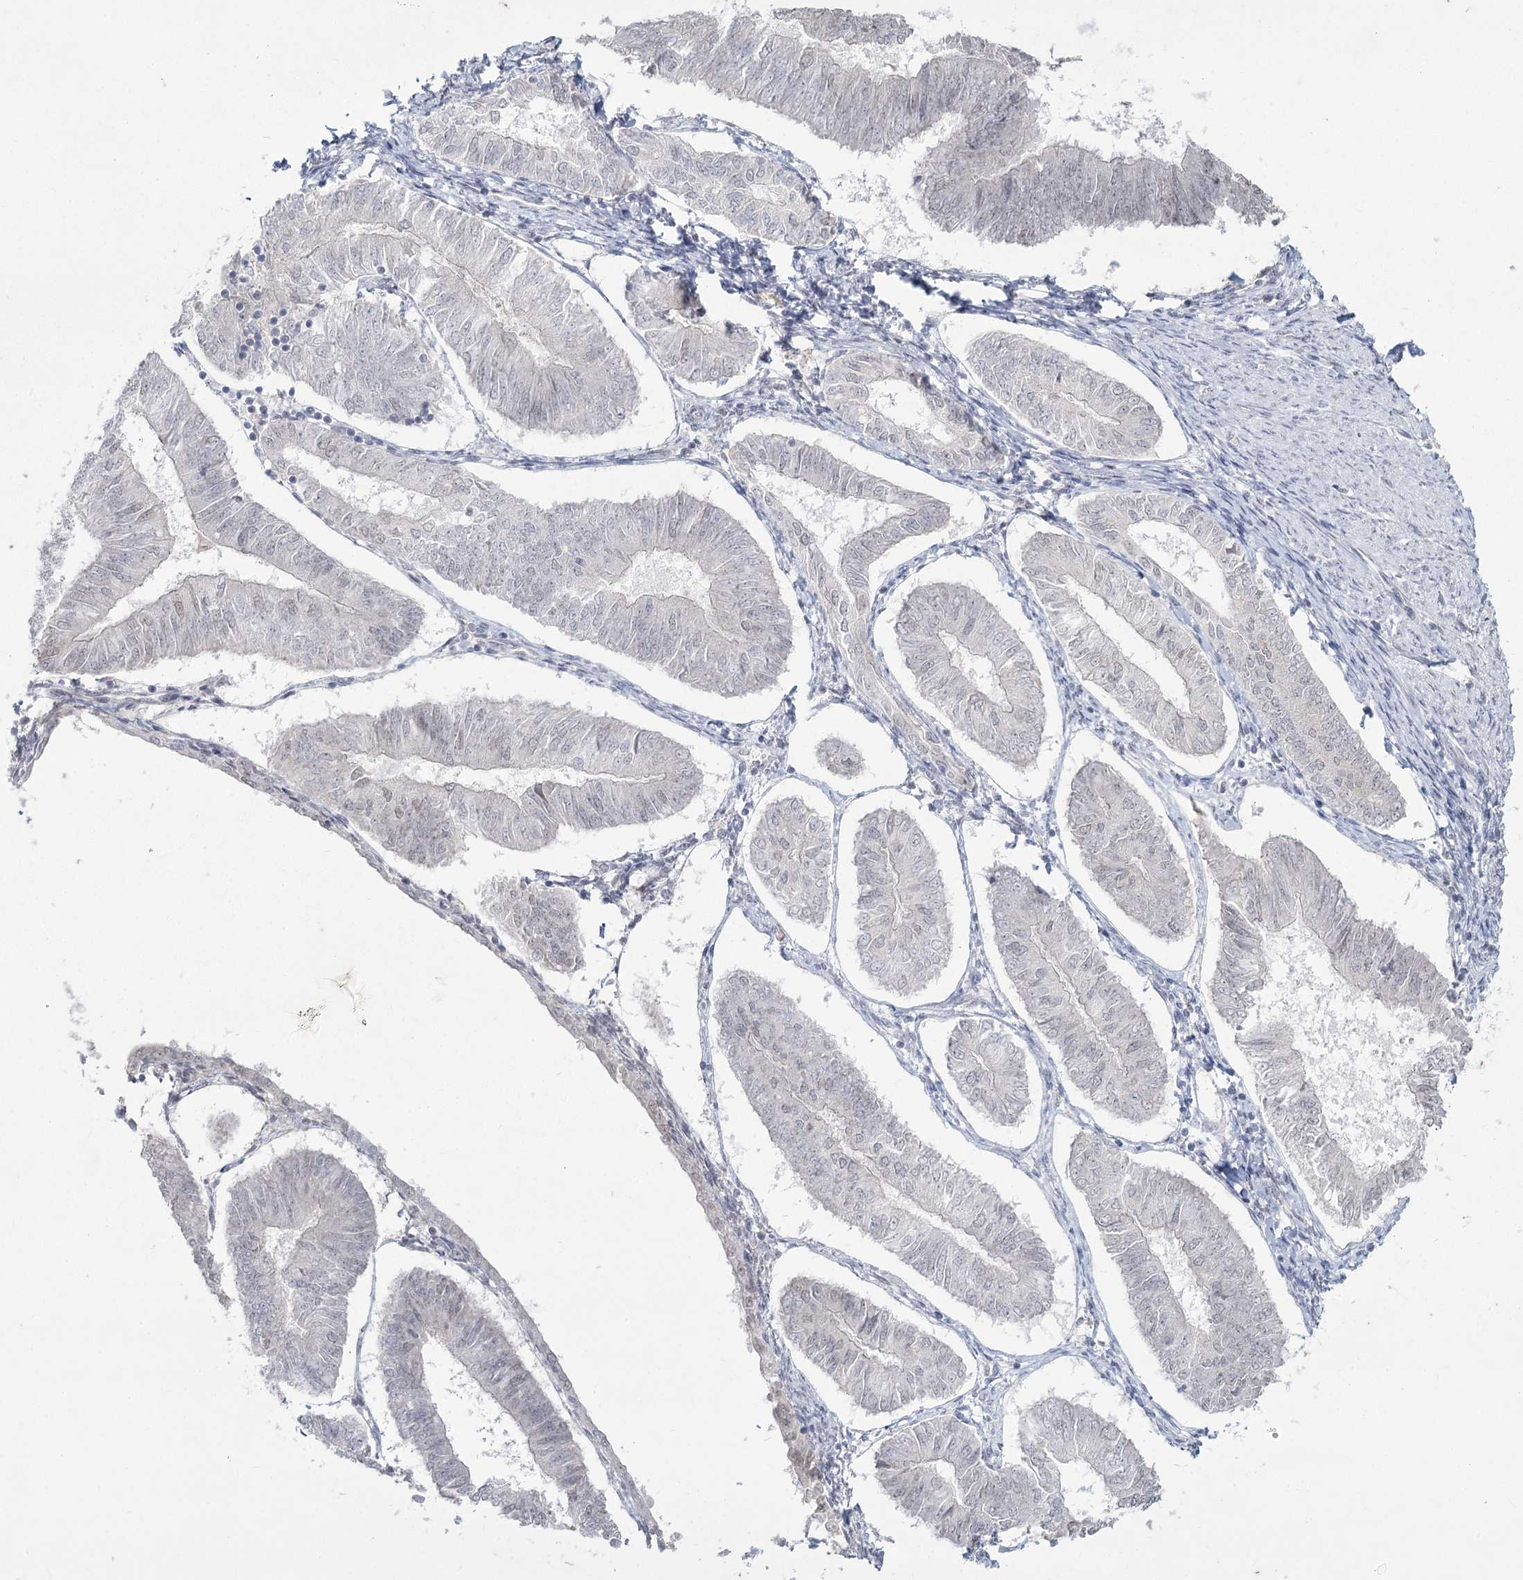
{"staining": {"intensity": "negative", "quantity": "none", "location": "none"}, "tissue": "endometrial cancer", "cell_type": "Tumor cells", "image_type": "cancer", "snomed": [{"axis": "morphology", "description": "Adenocarcinoma, NOS"}, {"axis": "topography", "description": "Endometrium"}], "caption": "Tumor cells are negative for brown protein staining in endometrial cancer (adenocarcinoma).", "gene": "LY6G5C", "patient": {"sex": "female", "age": 58}}